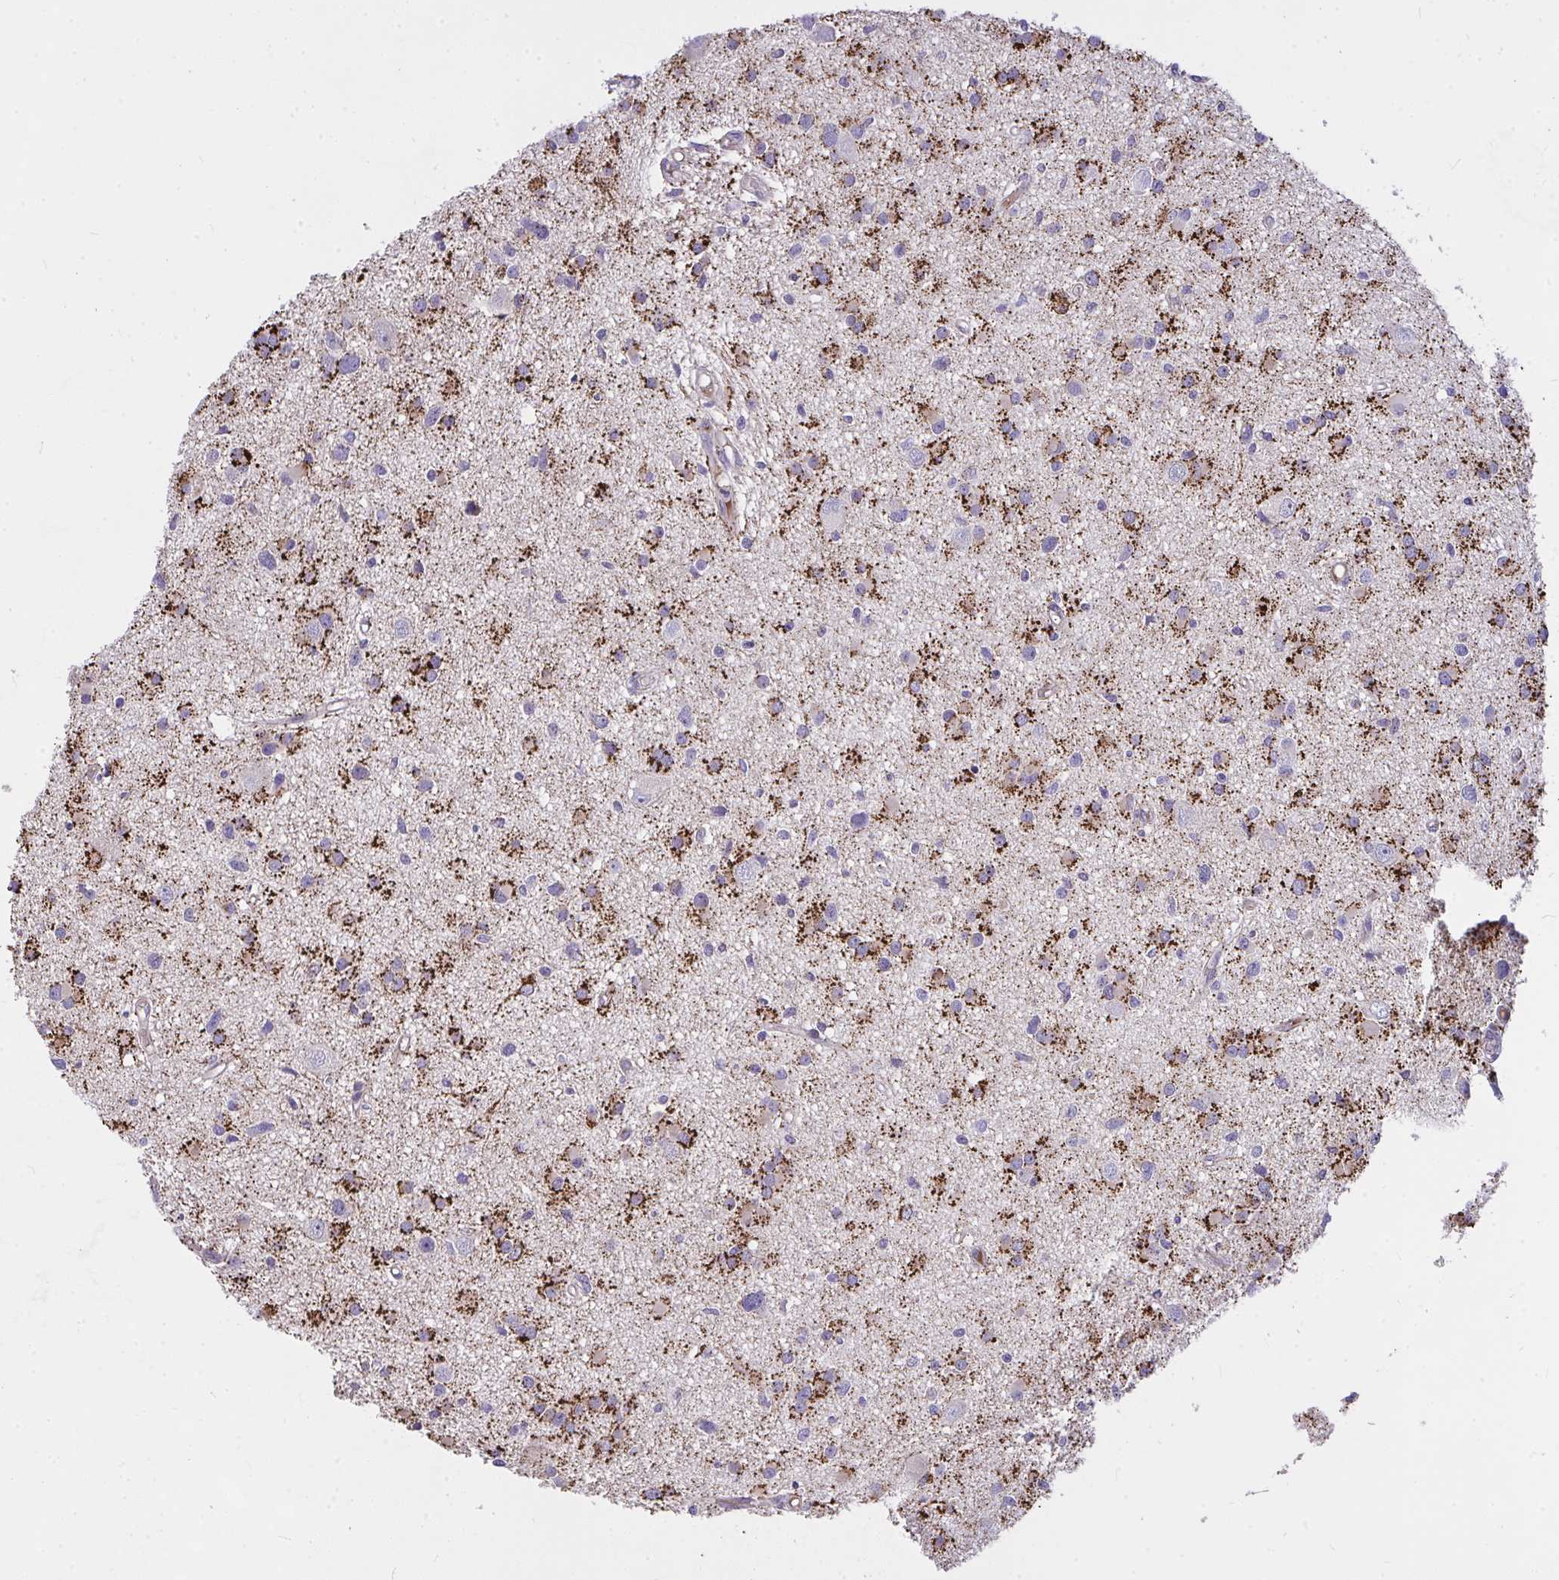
{"staining": {"intensity": "strong", "quantity": "25%-75%", "location": "cytoplasmic/membranous"}, "tissue": "glioma", "cell_type": "Tumor cells", "image_type": "cancer", "snomed": [{"axis": "morphology", "description": "Glioma, malignant, High grade"}, {"axis": "topography", "description": "Brain"}], "caption": "Human glioma stained with a protein marker exhibits strong staining in tumor cells.", "gene": "CEP63", "patient": {"sex": "male", "age": 54}}